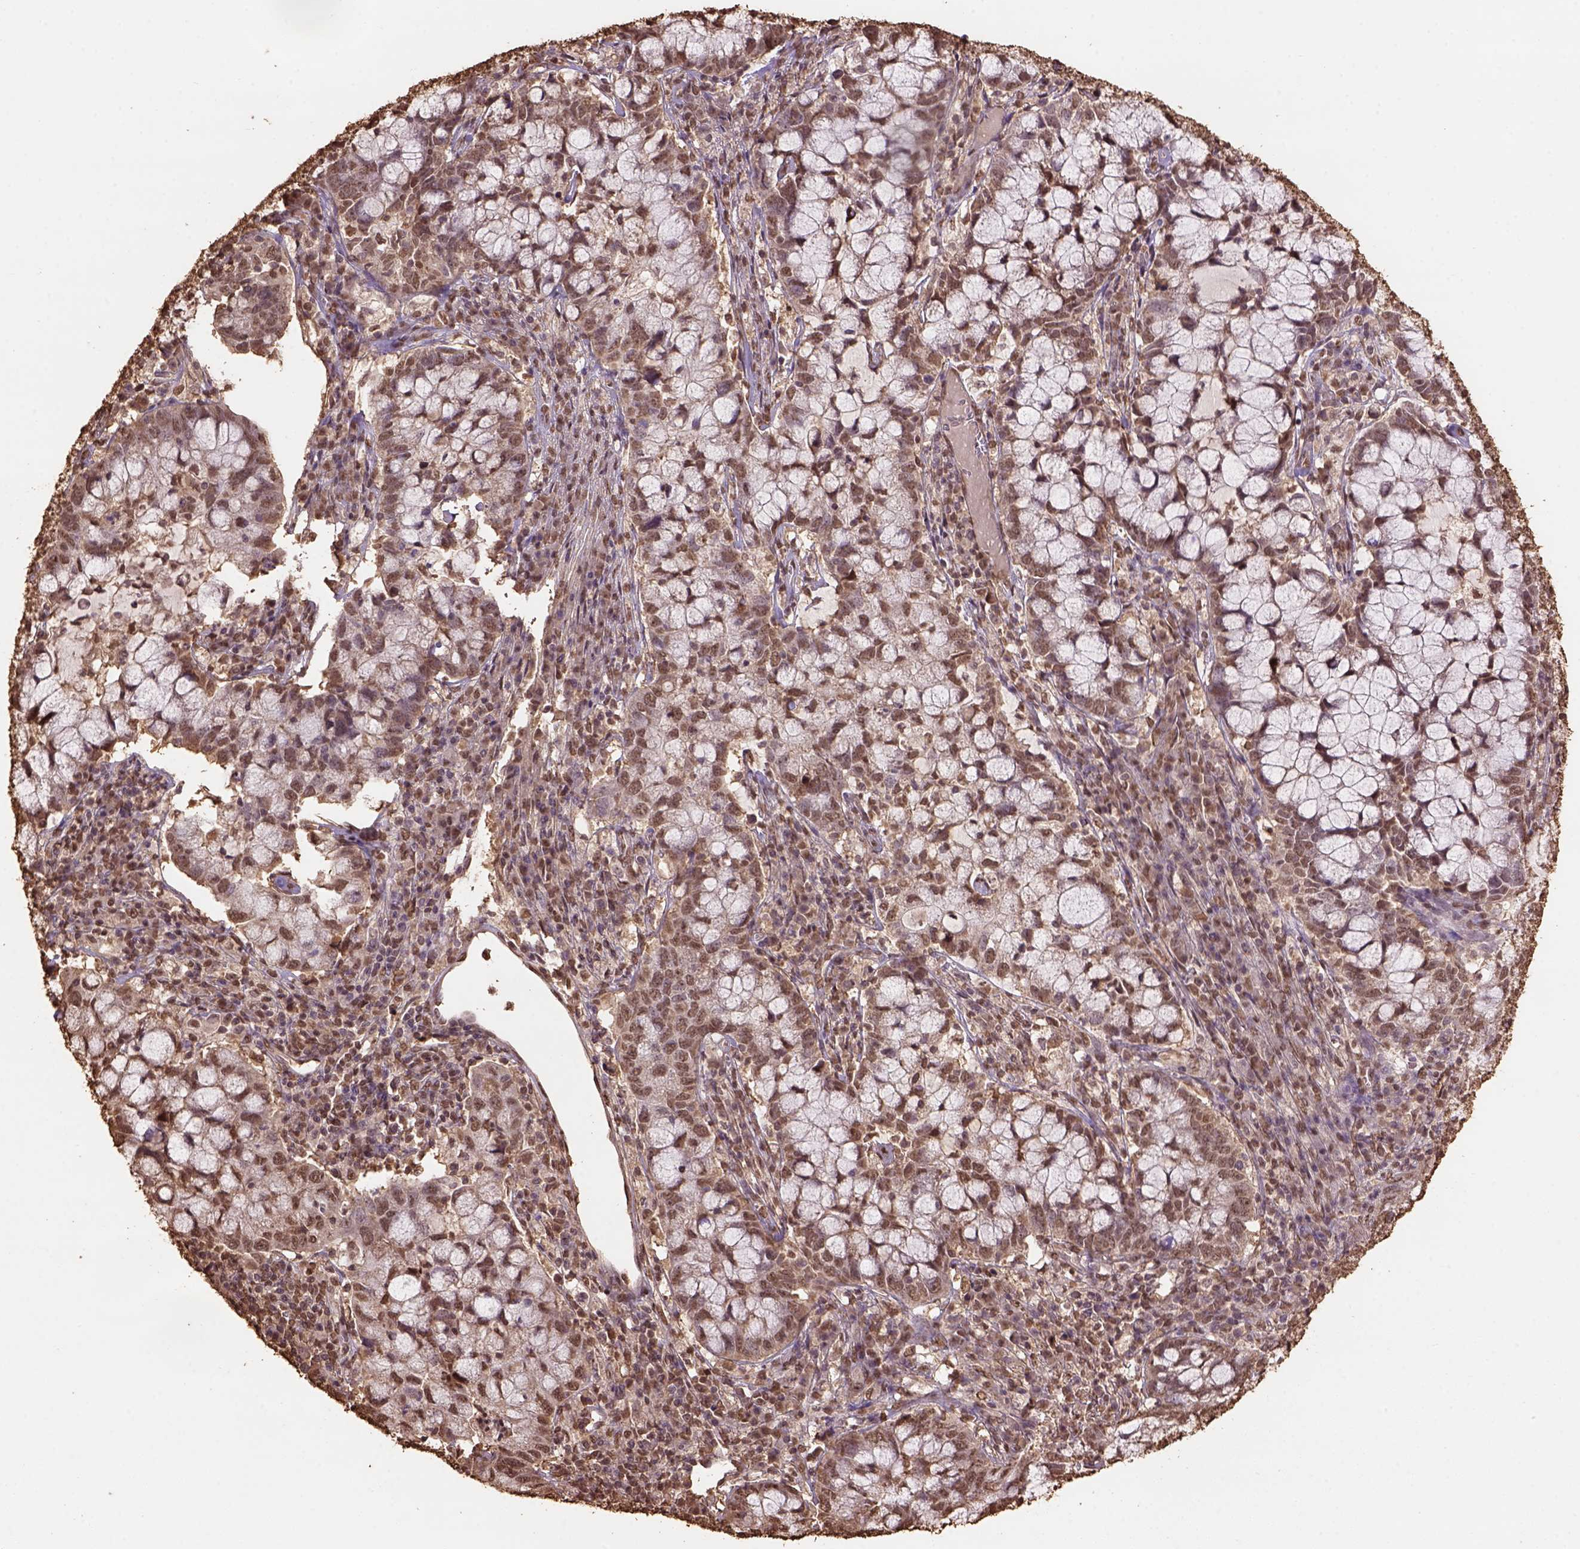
{"staining": {"intensity": "moderate", "quantity": ">75%", "location": "nuclear"}, "tissue": "cervical cancer", "cell_type": "Tumor cells", "image_type": "cancer", "snomed": [{"axis": "morphology", "description": "Adenocarcinoma, NOS"}, {"axis": "topography", "description": "Cervix"}], "caption": "Immunohistochemical staining of cervical adenocarcinoma demonstrates moderate nuclear protein positivity in about >75% of tumor cells. (IHC, brightfield microscopy, high magnification).", "gene": "CSTF2T", "patient": {"sex": "female", "age": 40}}